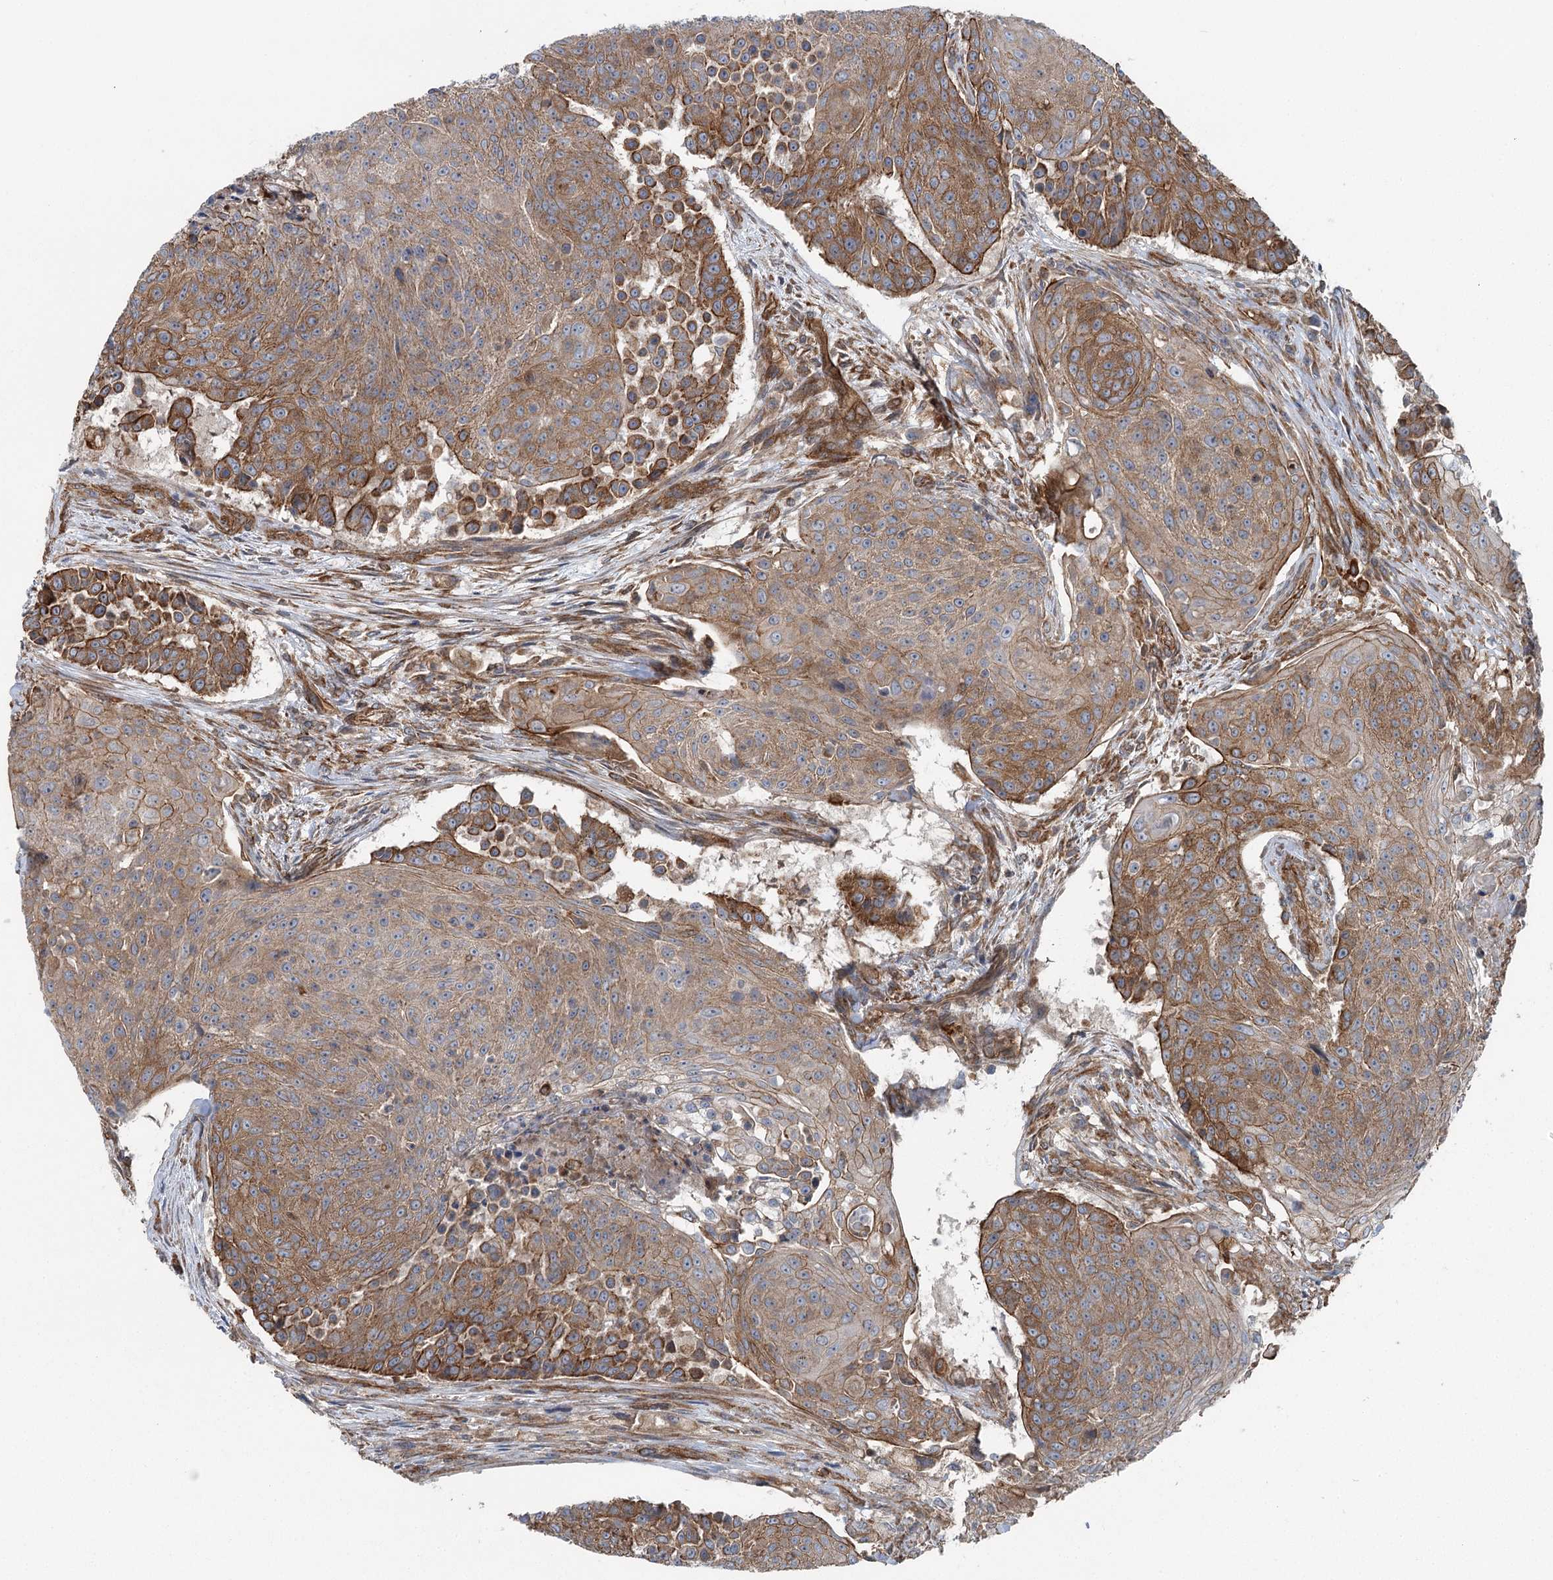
{"staining": {"intensity": "strong", "quantity": ">75%", "location": "cytoplasmic/membranous"}, "tissue": "urothelial cancer", "cell_type": "Tumor cells", "image_type": "cancer", "snomed": [{"axis": "morphology", "description": "Urothelial carcinoma, High grade"}, {"axis": "topography", "description": "Urinary bladder"}], "caption": "This image reveals urothelial carcinoma (high-grade) stained with immunohistochemistry (IHC) to label a protein in brown. The cytoplasmic/membranous of tumor cells show strong positivity for the protein. Nuclei are counter-stained blue.", "gene": "IQSEC1", "patient": {"sex": "female", "age": 63}}